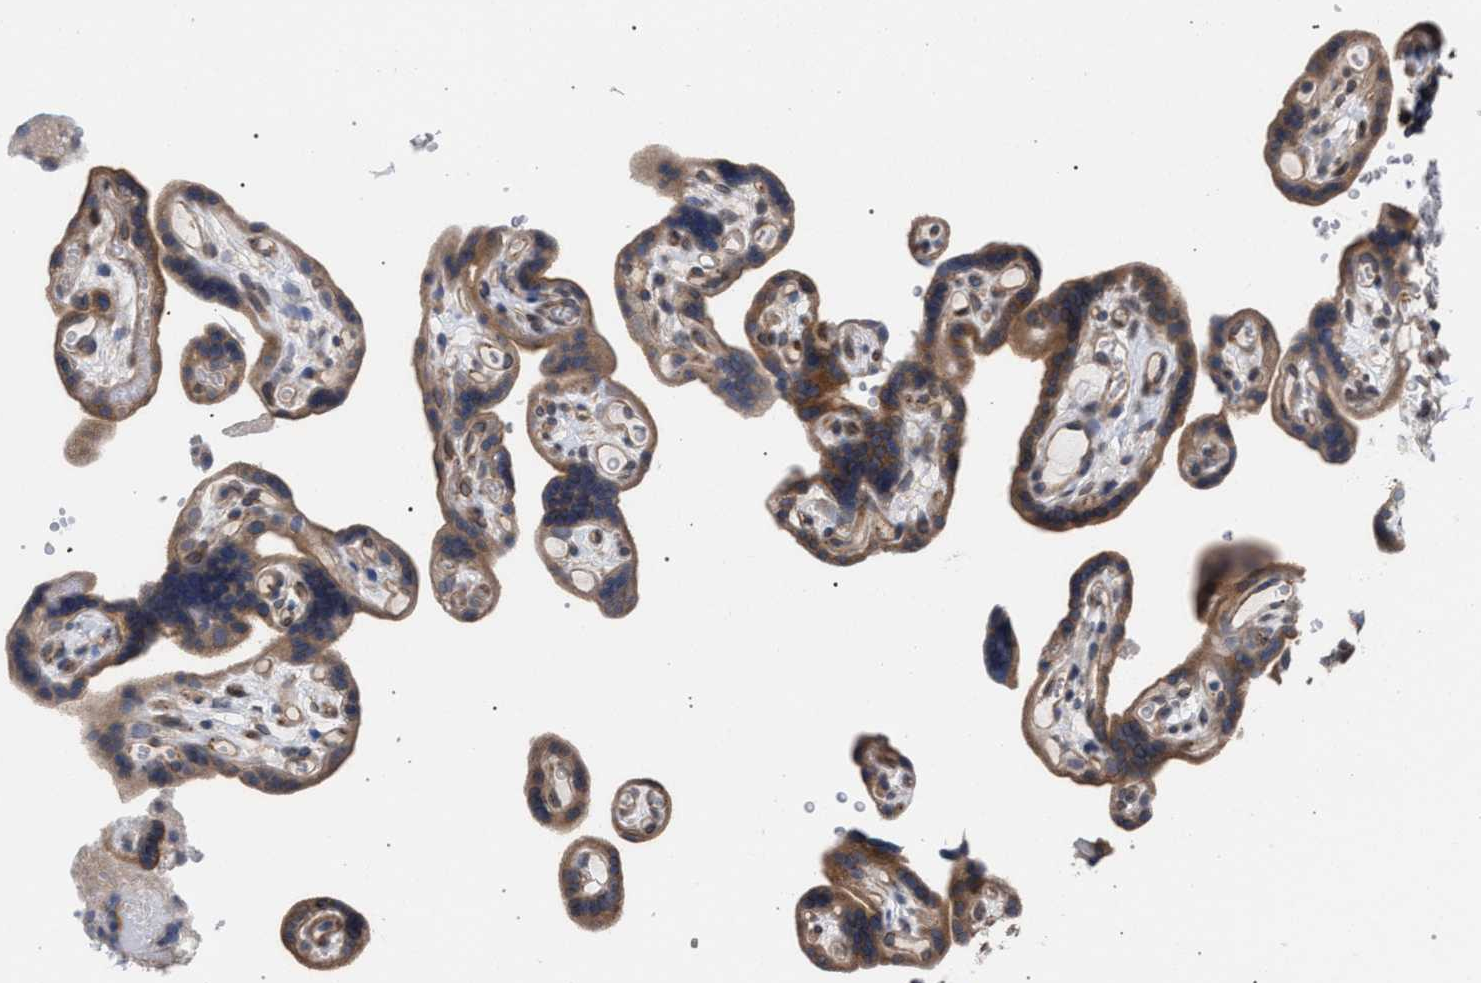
{"staining": {"intensity": "moderate", "quantity": ">75%", "location": "cytoplasmic/membranous"}, "tissue": "placenta", "cell_type": "Decidual cells", "image_type": "normal", "snomed": [{"axis": "morphology", "description": "Normal tissue, NOS"}, {"axis": "topography", "description": "Placenta"}], "caption": "Normal placenta was stained to show a protein in brown. There is medium levels of moderate cytoplasmic/membranous positivity in about >75% of decidual cells. The staining was performed using DAB (3,3'-diaminobenzidine), with brown indicating positive protein expression. Nuclei are stained blue with hematoxylin.", "gene": "ARPC5L", "patient": {"sex": "female", "age": 30}}